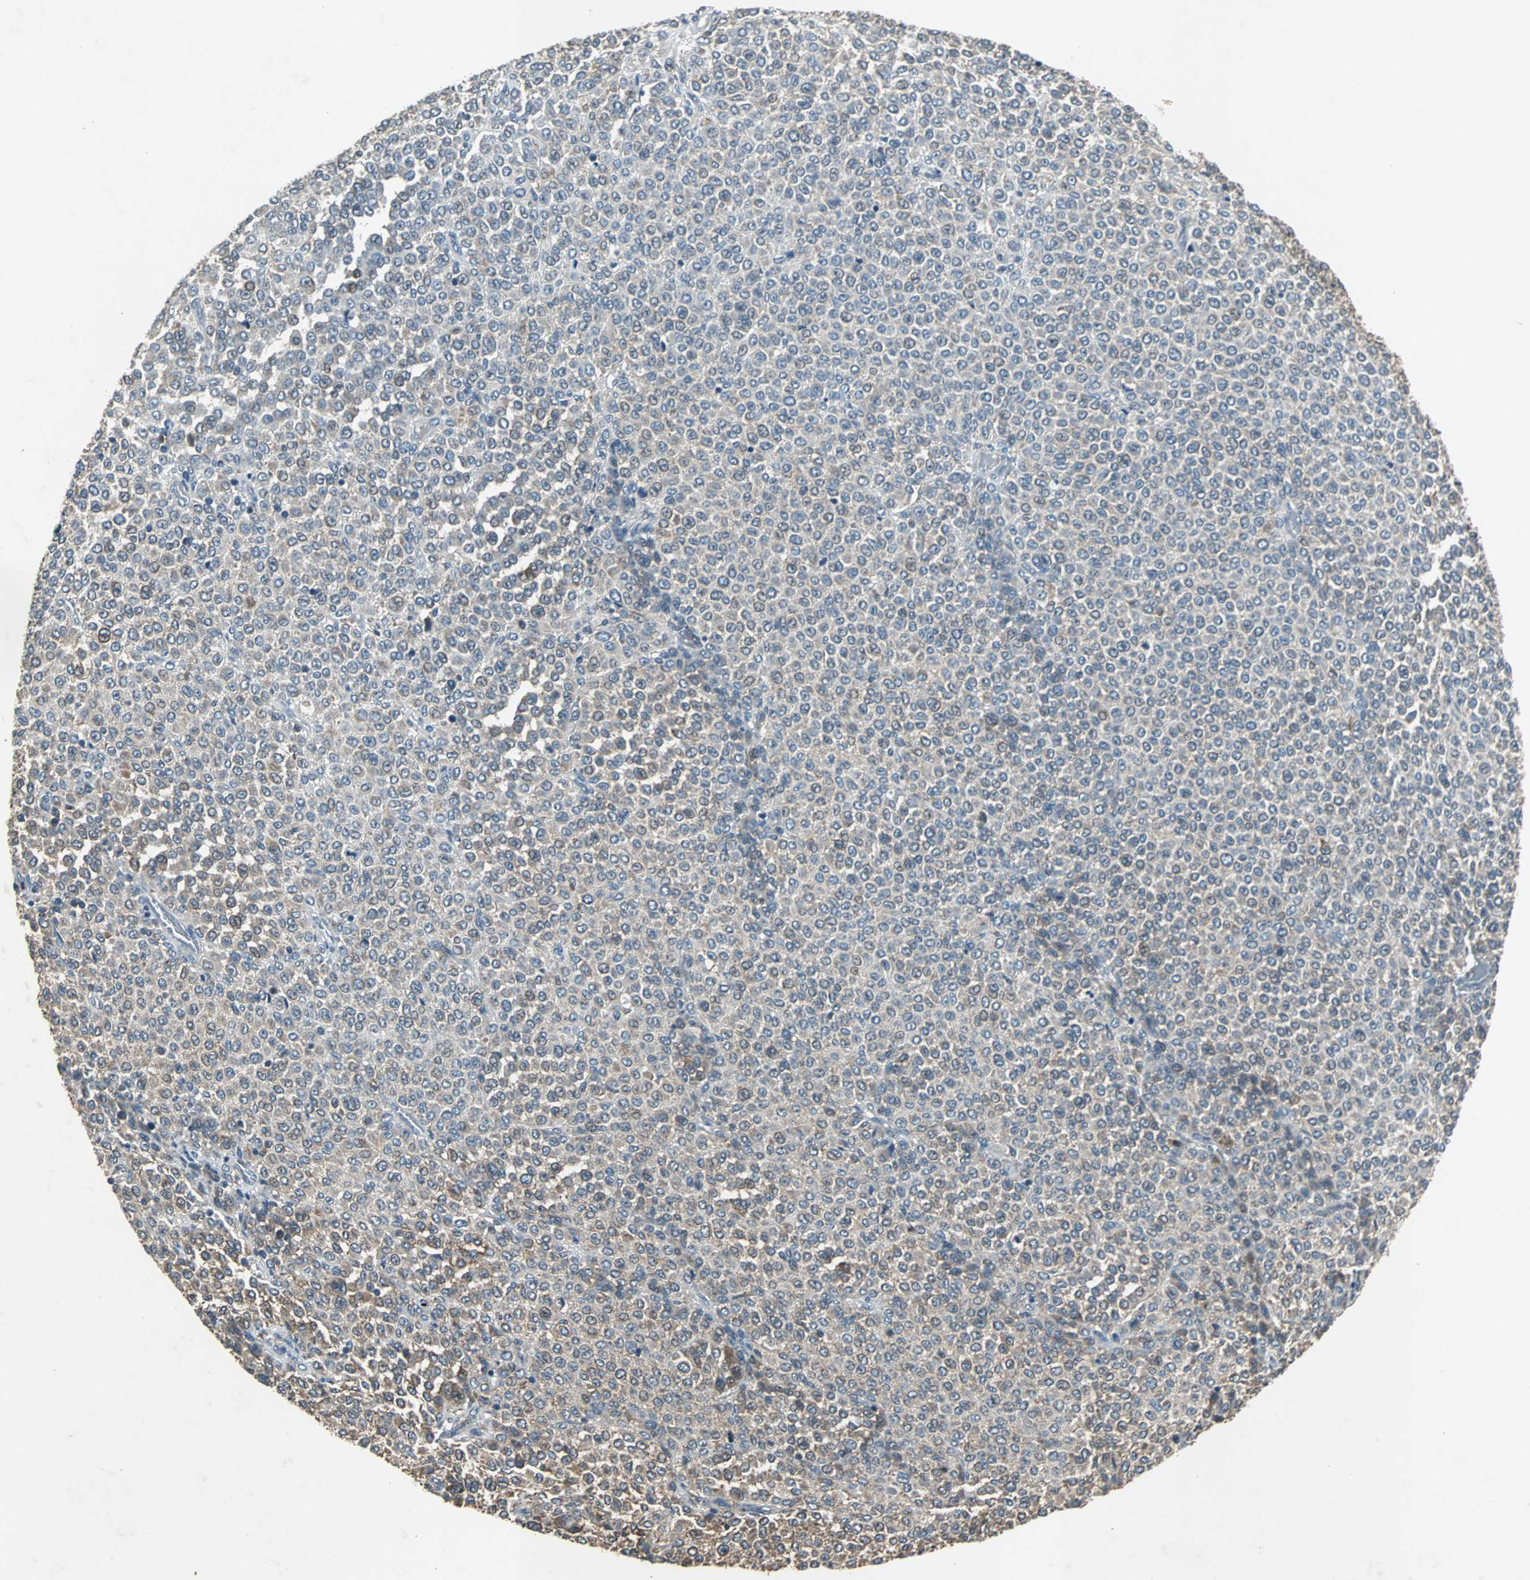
{"staining": {"intensity": "weak", "quantity": "<25%", "location": "cytoplasmic/membranous"}, "tissue": "melanoma", "cell_type": "Tumor cells", "image_type": "cancer", "snomed": [{"axis": "morphology", "description": "Malignant melanoma, Metastatic site"}, {"axis": "topography", "description": "Pancreas"}], "caption": "Immunohistochemical staining of human malignant melanoma (metastatic site) exhibits no significant positivity in tumor cells.", "gene": "SOS1", "patient": {"sex": "female", "age": 30}}